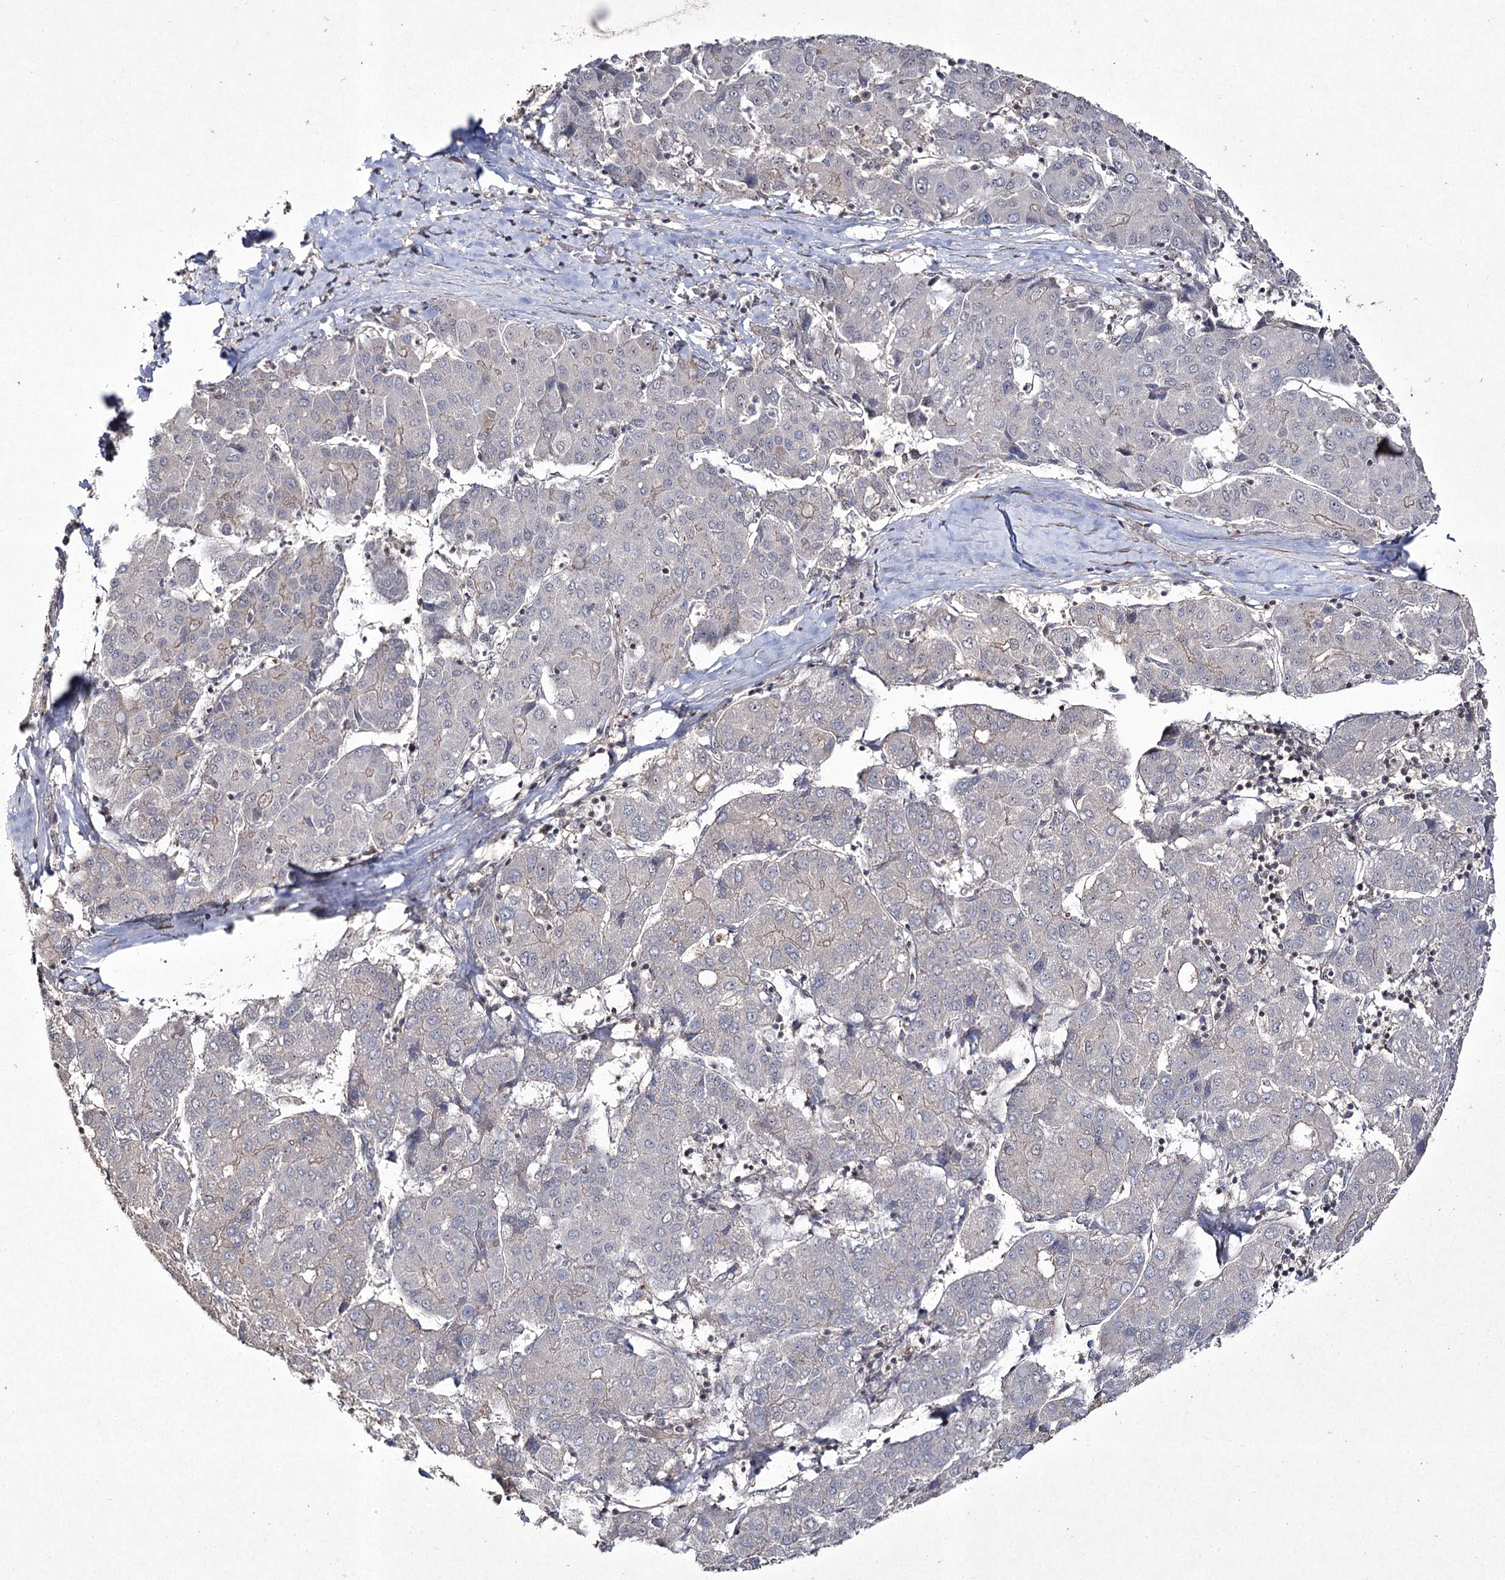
{"staining": {"intensity": "negative", "quantity": "none", "location": "none"}, "tissue": "liver cancer", "cell_type": "Tumor cells", "image_type": "cancer", "snomed": [{"axis": "morphology", "description": "Carcinoma, Hepatocellular, NOS"}, {"axis": "topography", "description": "Liver"}], "caption": "Immunohistochemistry micrograph of human hepatocellular carcinoma (liver) stained for a protein (brown), which exhibits no positivity in tumor cells. (IHC, brightfield microscopy, high magnification).", "gene": "CCDC59", "patient": {"sex": "male", "age": 65}}